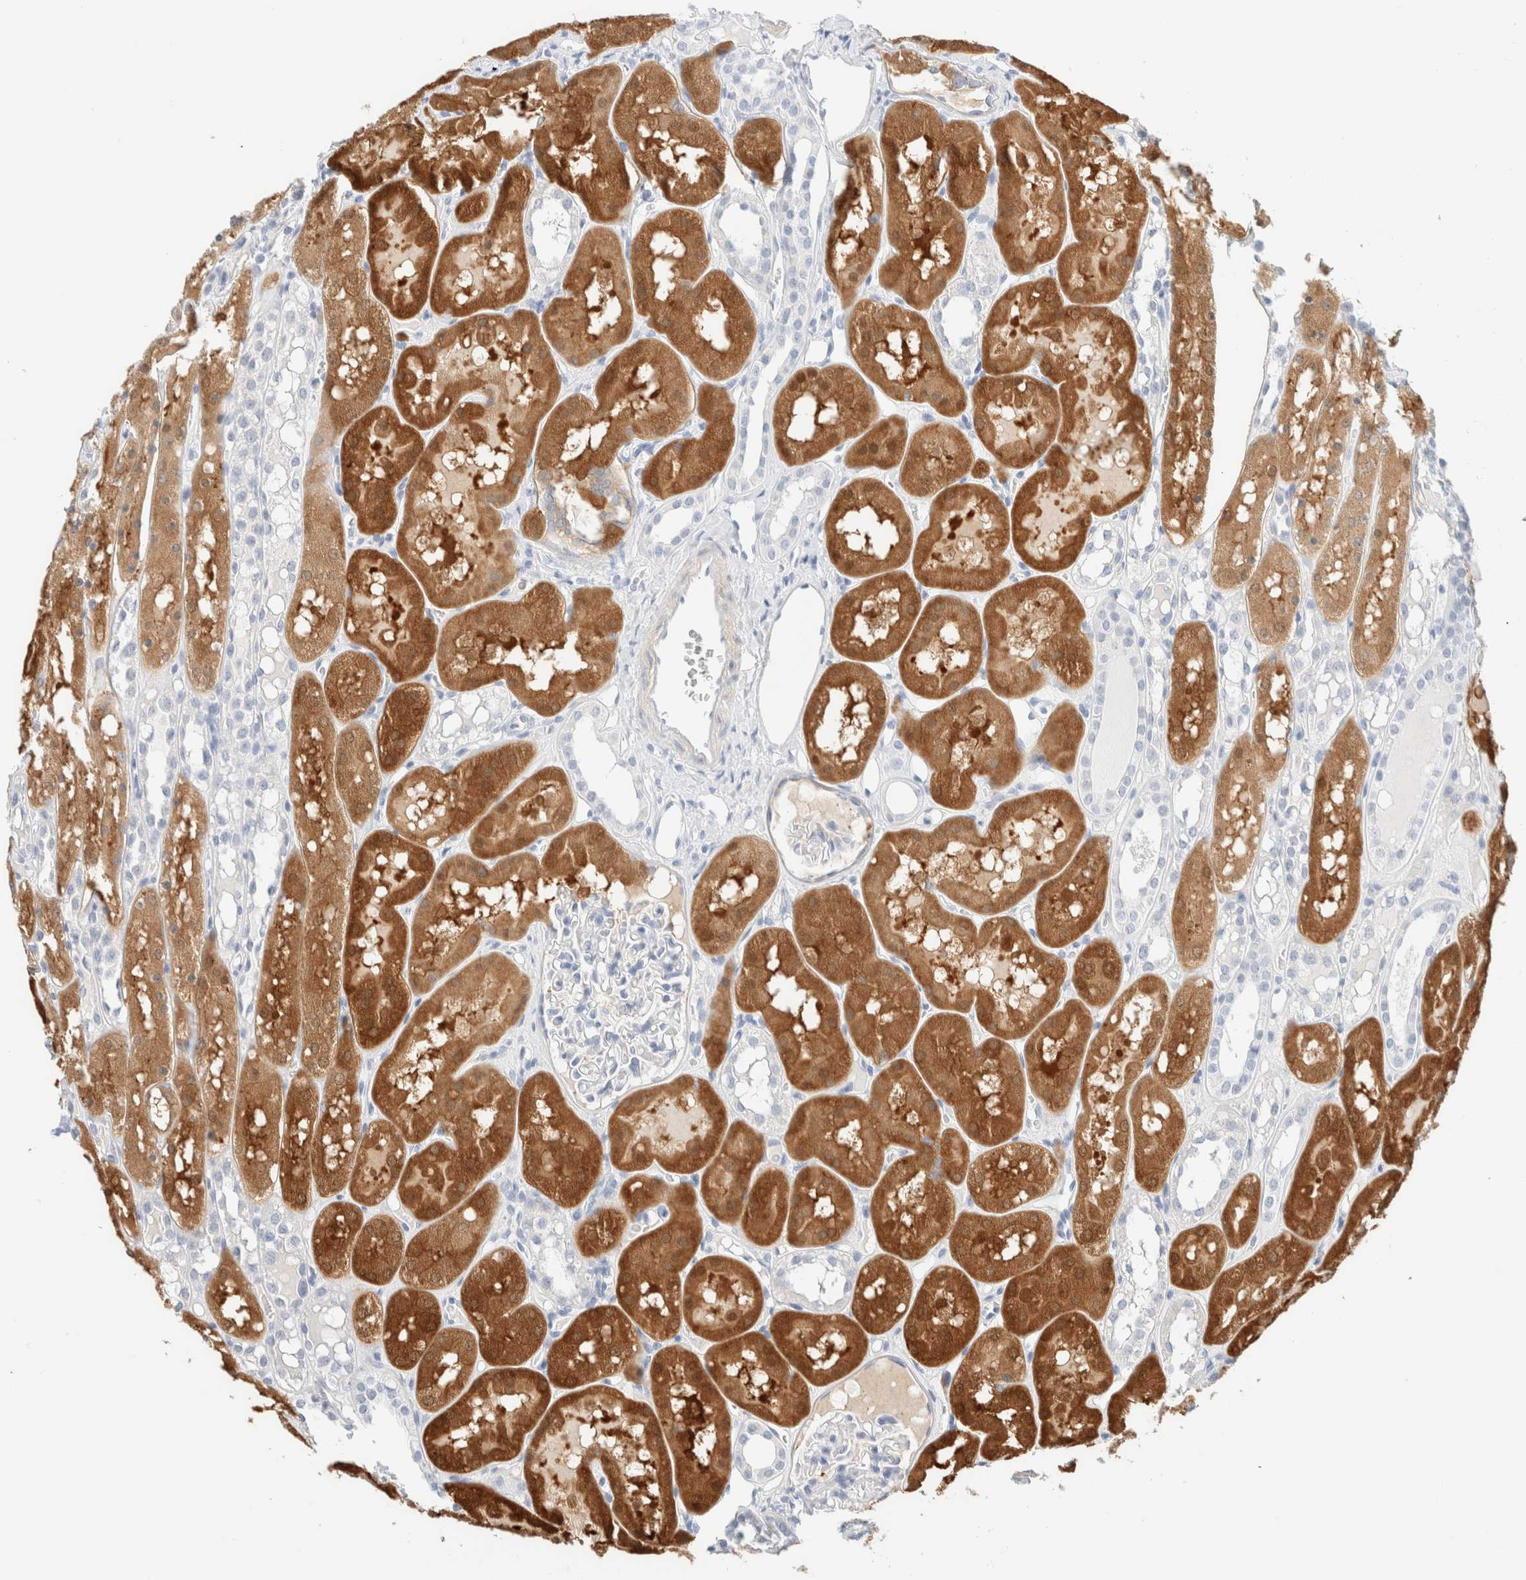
{"staining": {"intensity": "negative", "quantity": "none", "location": "none"}, "tissue": "kidney", "cell_type": "Cells in glomeruli", "image_type": "normal", "snomed": [{"axis": "morphology", "description": "Normal tissue, NOS"}, {"axis": "topography", "description": "Kidney"}, {"axis": "topography", "description": "Urinary bladder"}], "caption": "Immunohistochemistry (IHC) histopathology image of normal kidney stained for a protein (brown), which demonstrates no staining in cells in glomeruli. Brightfield microscopy of immunohistochemistry stained with DAB (3,3'-diaminobenzidine) (brown) and hematoxylin (blue), captured at high magnification.", "gene": "DPYS", "patient": {"sex": "male", "age": 16}}